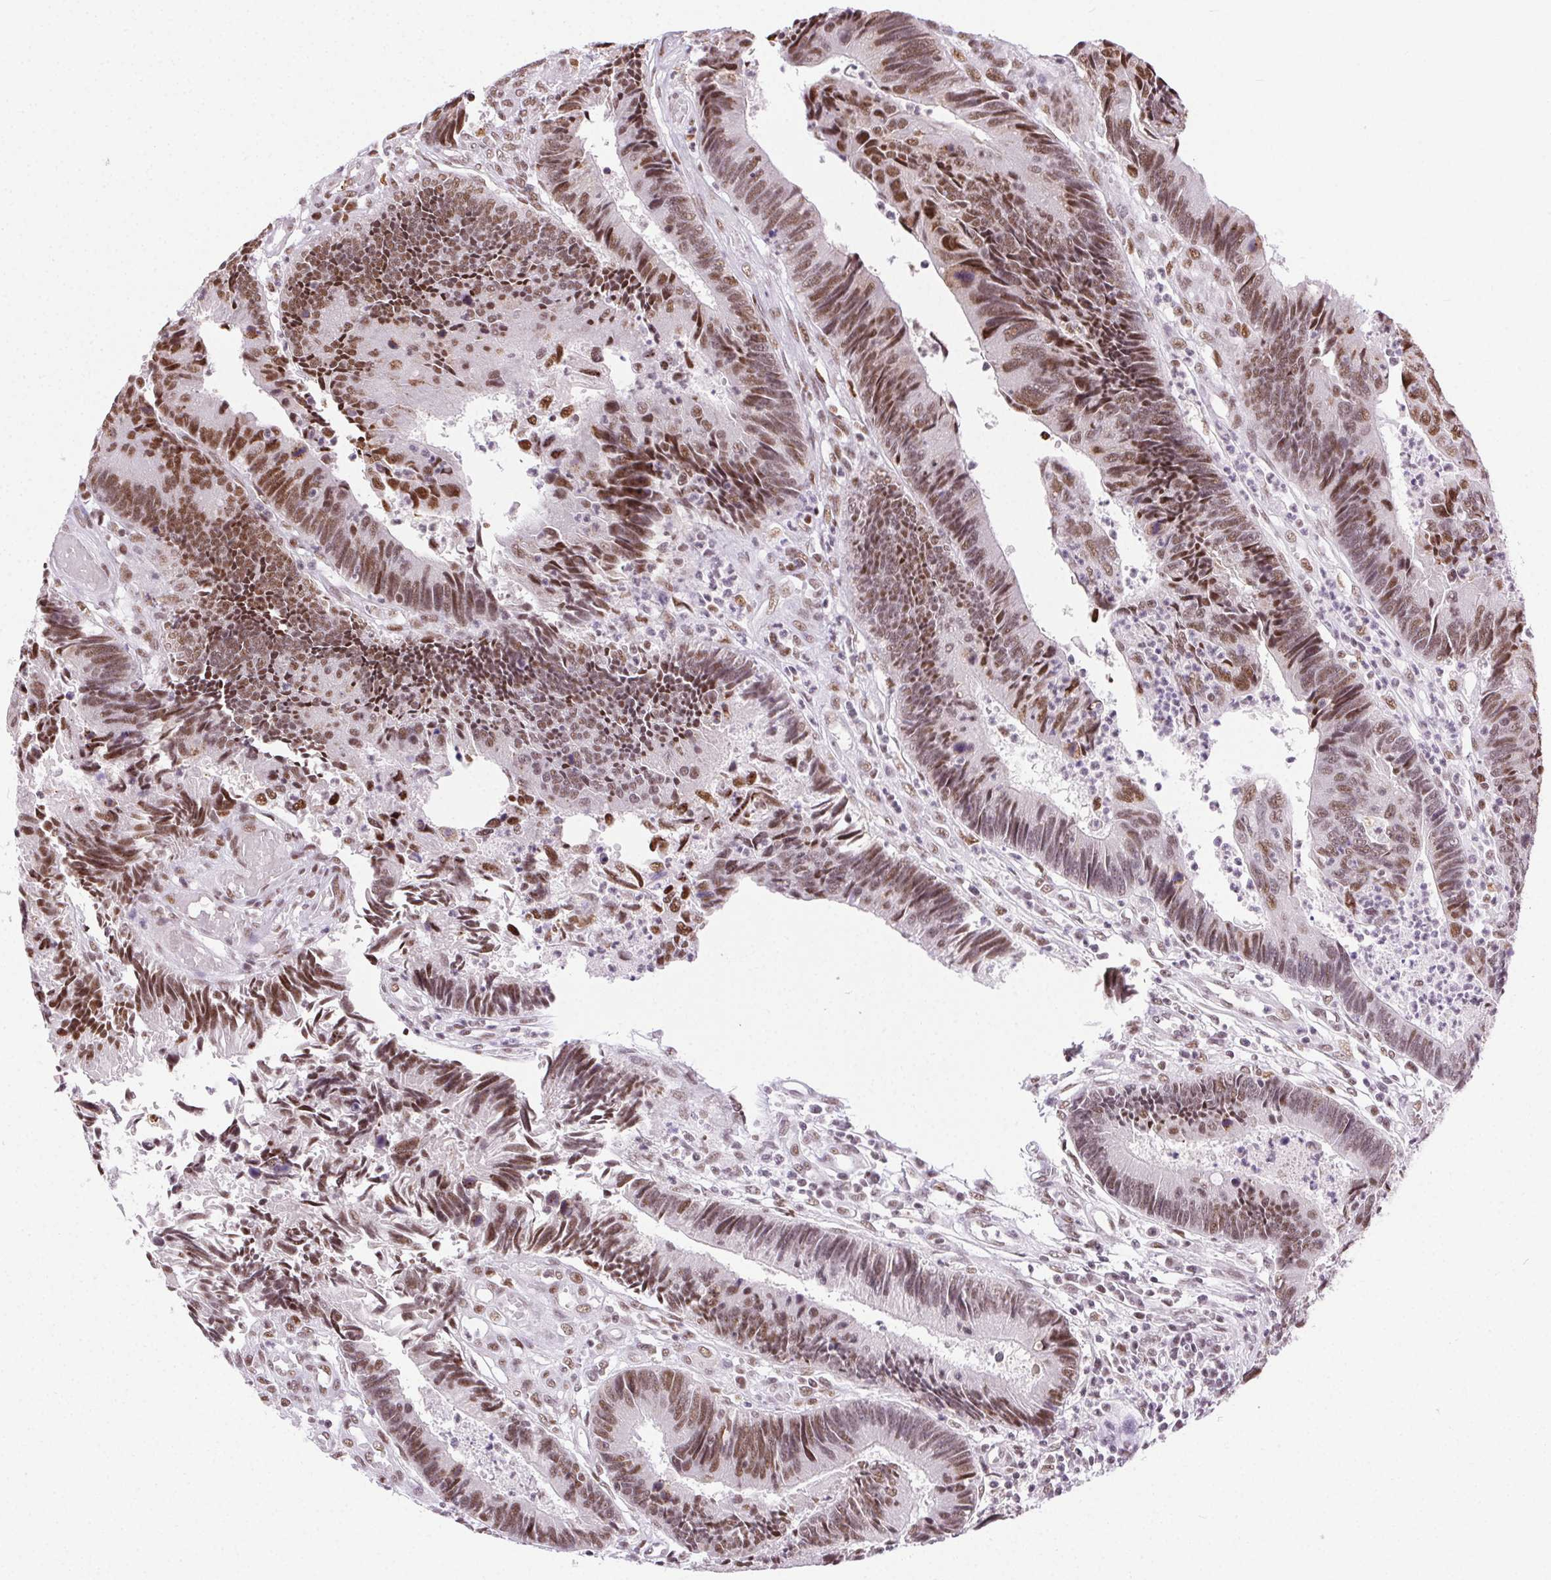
{"staining": {"intensity": "moderate", "quantity": ">75%", "location": "nuclear"}, "tissue": "colorectal cancer", "cell_type": "Tumor cells", "image_type": "cancer", "snomed": [{"axis": "morphology", "description": "Adenocarcinoma, NOS"}, {"axis": "topography", "description": "Colon"}], "caption": "This is a histology image of immunohistochemistry staining of colorectal cancer (adenocarcinoma), which shows moderate expression in the nuclear of tumor cells.", "gene": "TRA2B", "patient": {"sex": "female", "age": 67}}